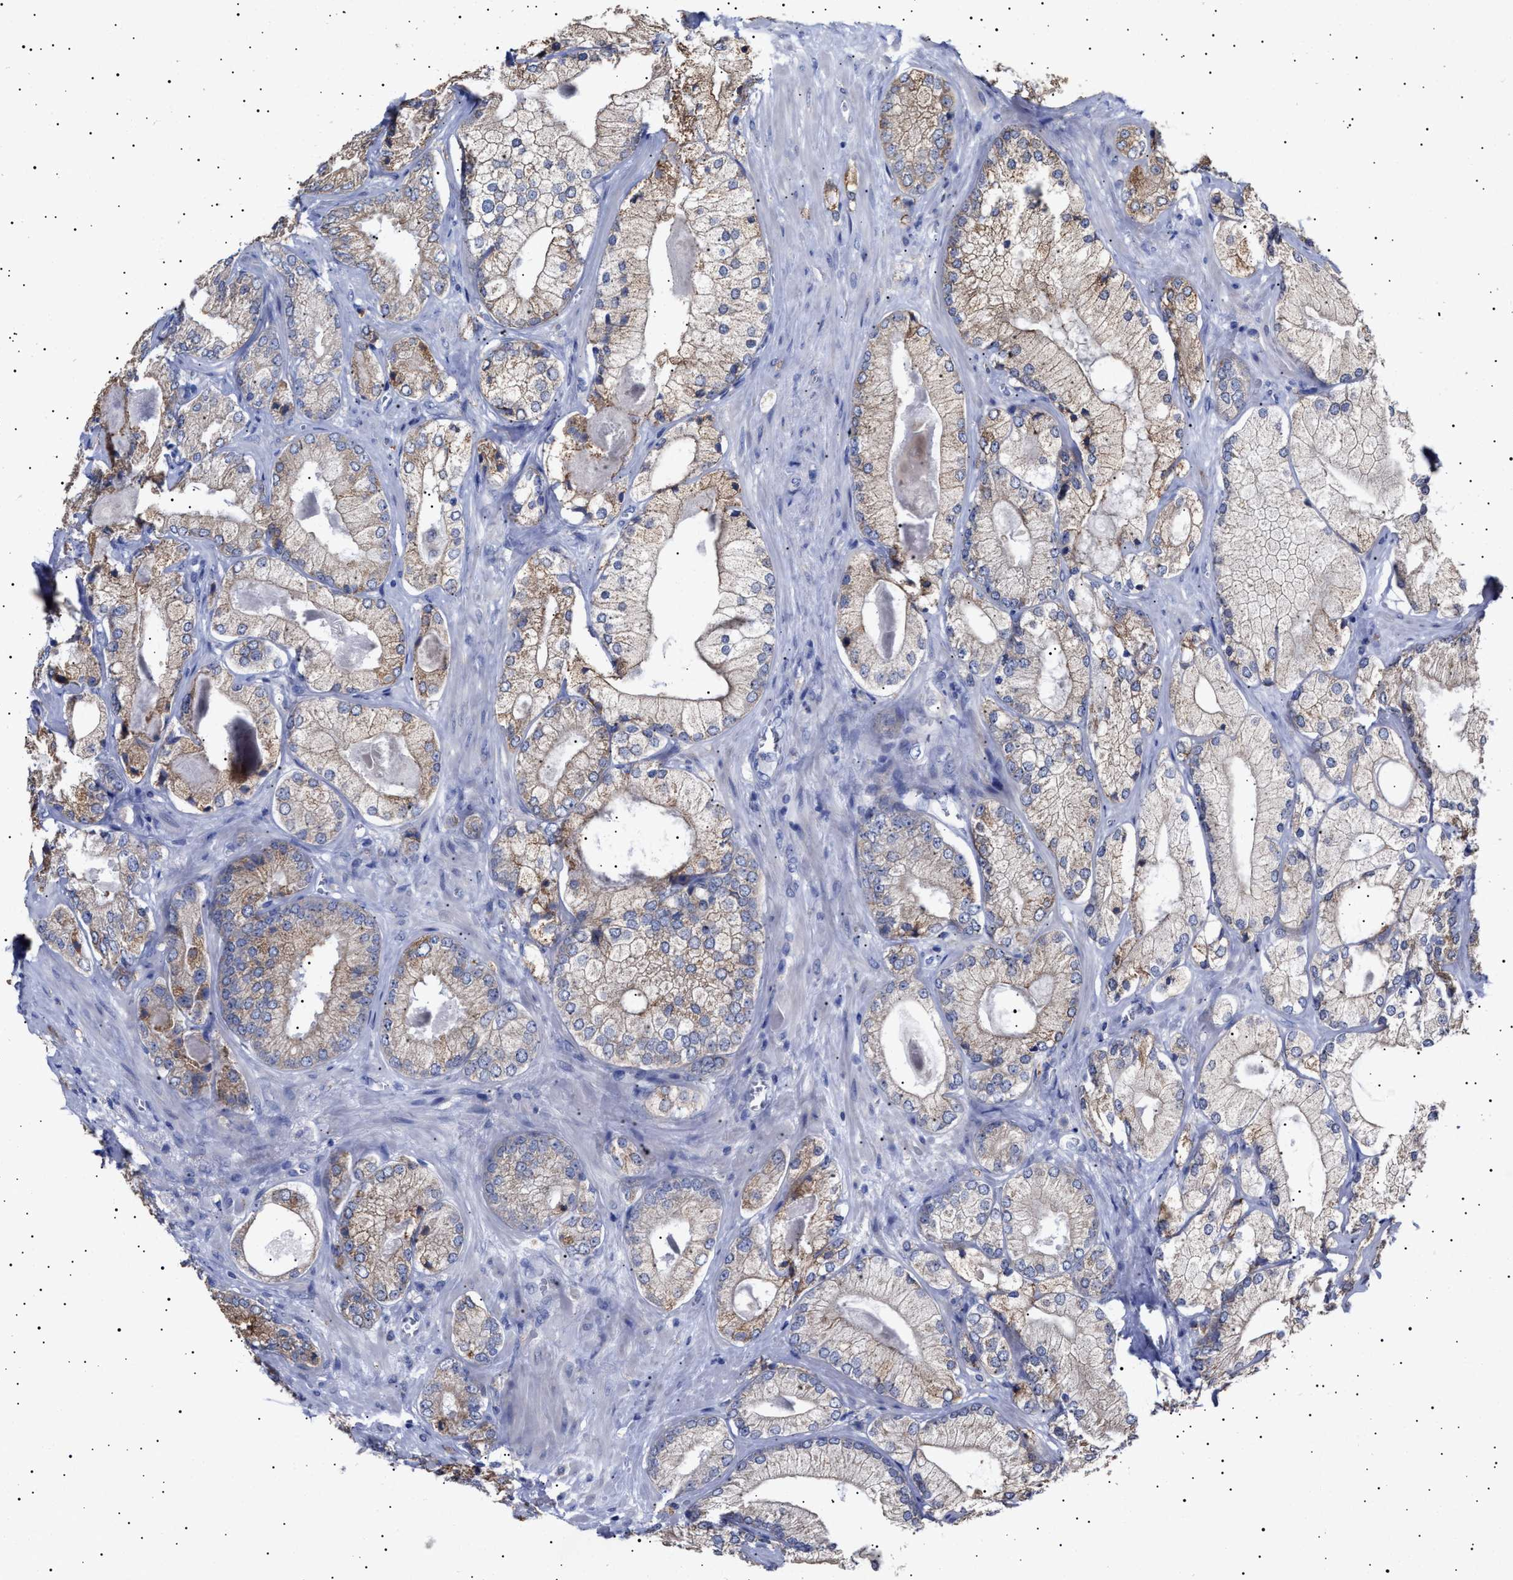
{"staining": {"intensity": "weak", "quantity": ">75%", "location": "cytoplasmic/membranous"}, "tissue": "prostate cancer", "cell_type": "Tumor cells", "image_type": "cancer", "snomed": [{"axis": "morphology", "description": "Adenocarcinoma, Low grade"}, {"axis": "topography", "description": "Prostate"}], "caption": "IHC of human low-grade adenocarcinoma (prostate) displays low levels of weak cytoplasmic/membranous expression in approximately >75% of tumor cells.", "gene": "ERCC6L2", "patient": {"sex": "male", "age": 65}}